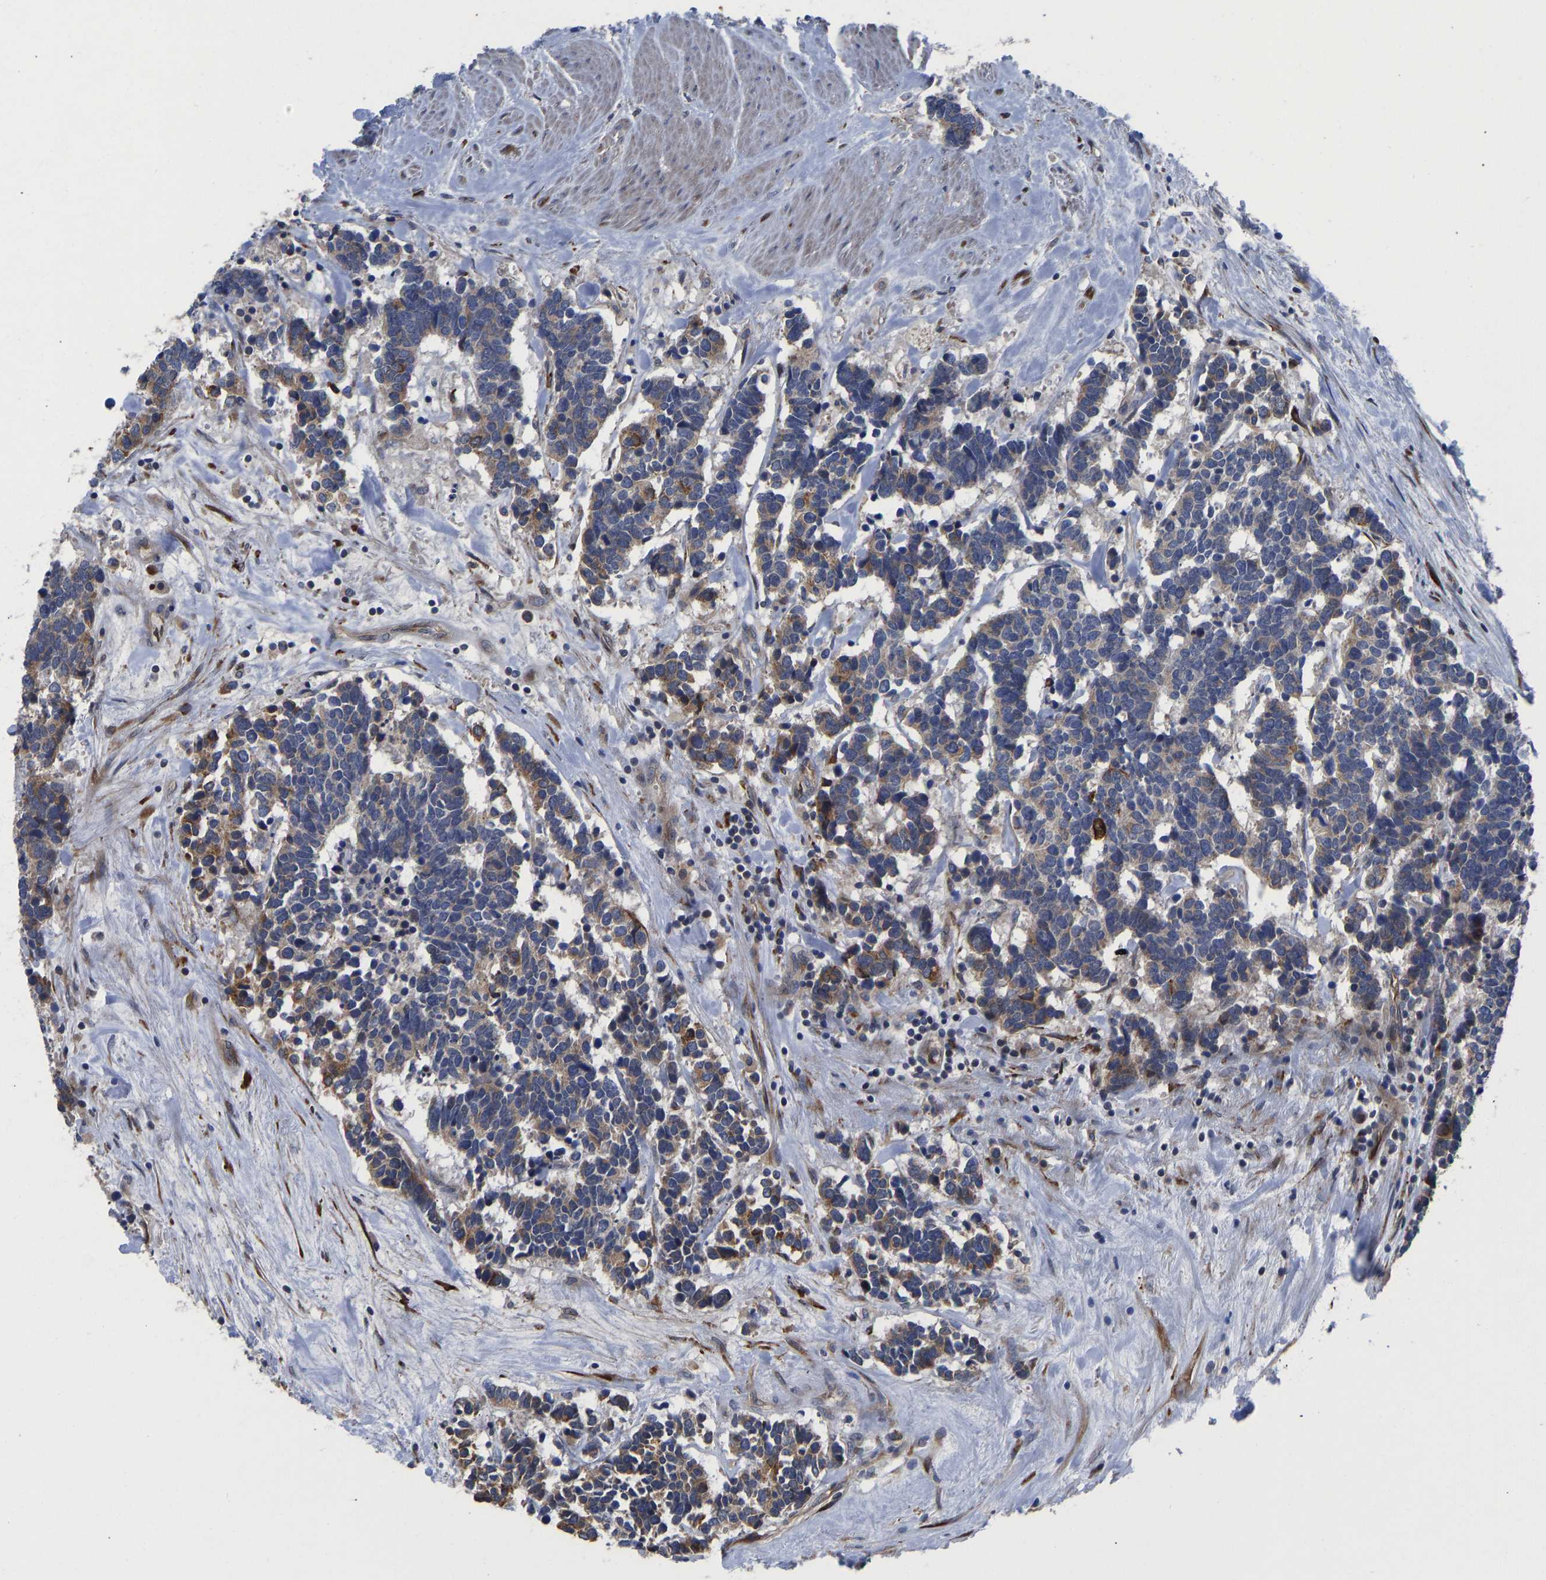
{"staining": {"intensity": "weak", "quantity": ">75%", "location": "cytoplasmic/membranous"}, "tissue": "carcinoid", "cell_type": "Tumor cells", "image_type": "cancer", "snomed": [{"axis": "morphology", "description": "Carcinoma, NOS"}, {"axis": "morphology", "description": "Carcinoid, malignant, NOS"}, {"axis": "topography", "description": "Urinary bladder"}], "caption": "This is an image of immunohistochemistry (IHC) staining of carcinoma, which shows weak expression in the cytoplasmic/membranous of tumor cells.", "gene": "FRRS1", "patient": {"sex": "male", "age": 57}}